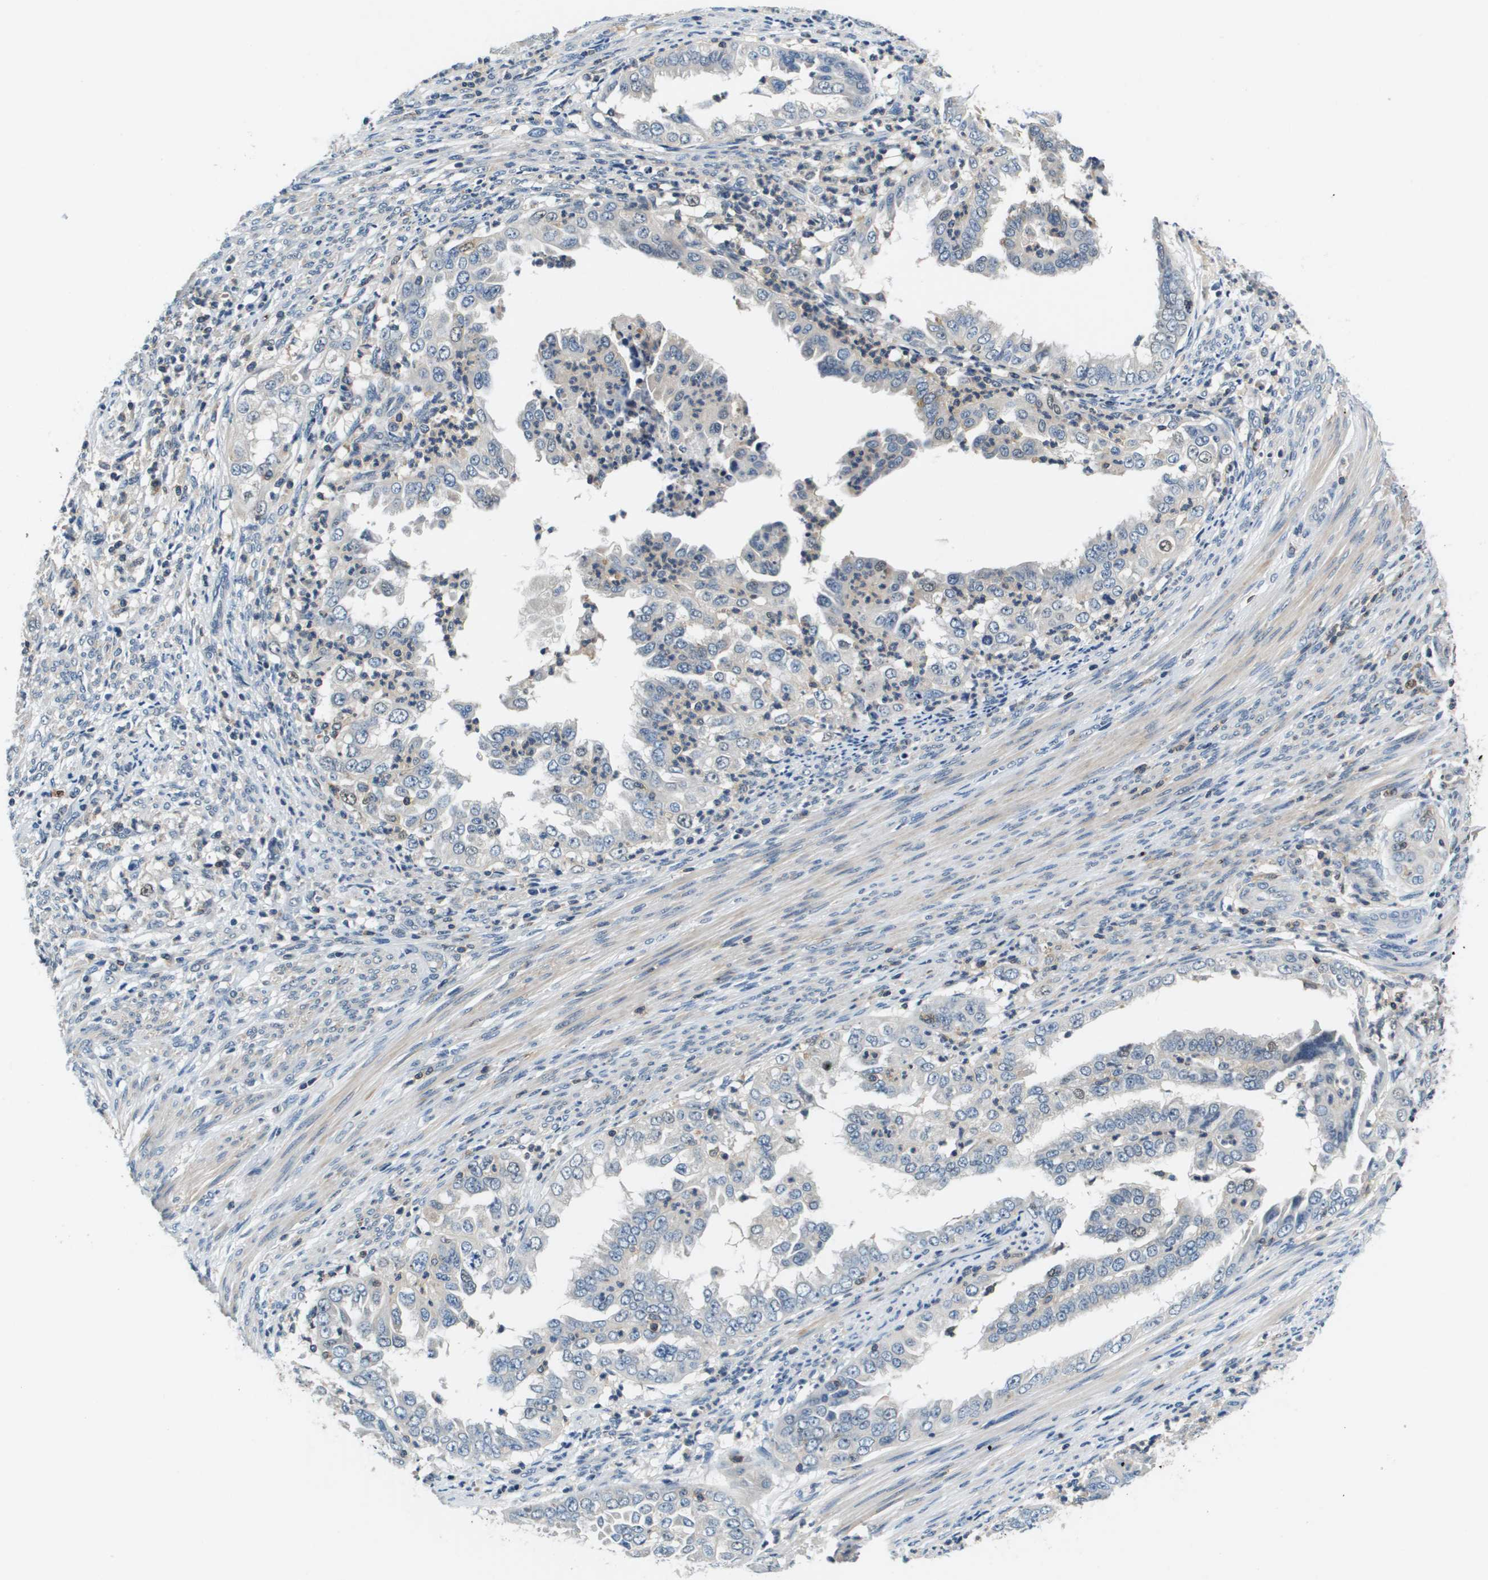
{"staining": {"intensity": "negative", "quantity": "none", "location": "none"}, "tissue": "endometrial cancer", "cell_type": "Tumor cells", "image_type": "cancer", "snomed": [{"axis": "morphology", "description": "Adenocarcinoma, NOS"}, {"axis": "topography", "description": "Endometrium"}], "caption": "There is no significant positivity in tumor cells of adenocarcinoma (endometrial).", "gene": "KCNQ5", "patient": {"sex": "female", "age": 85}}